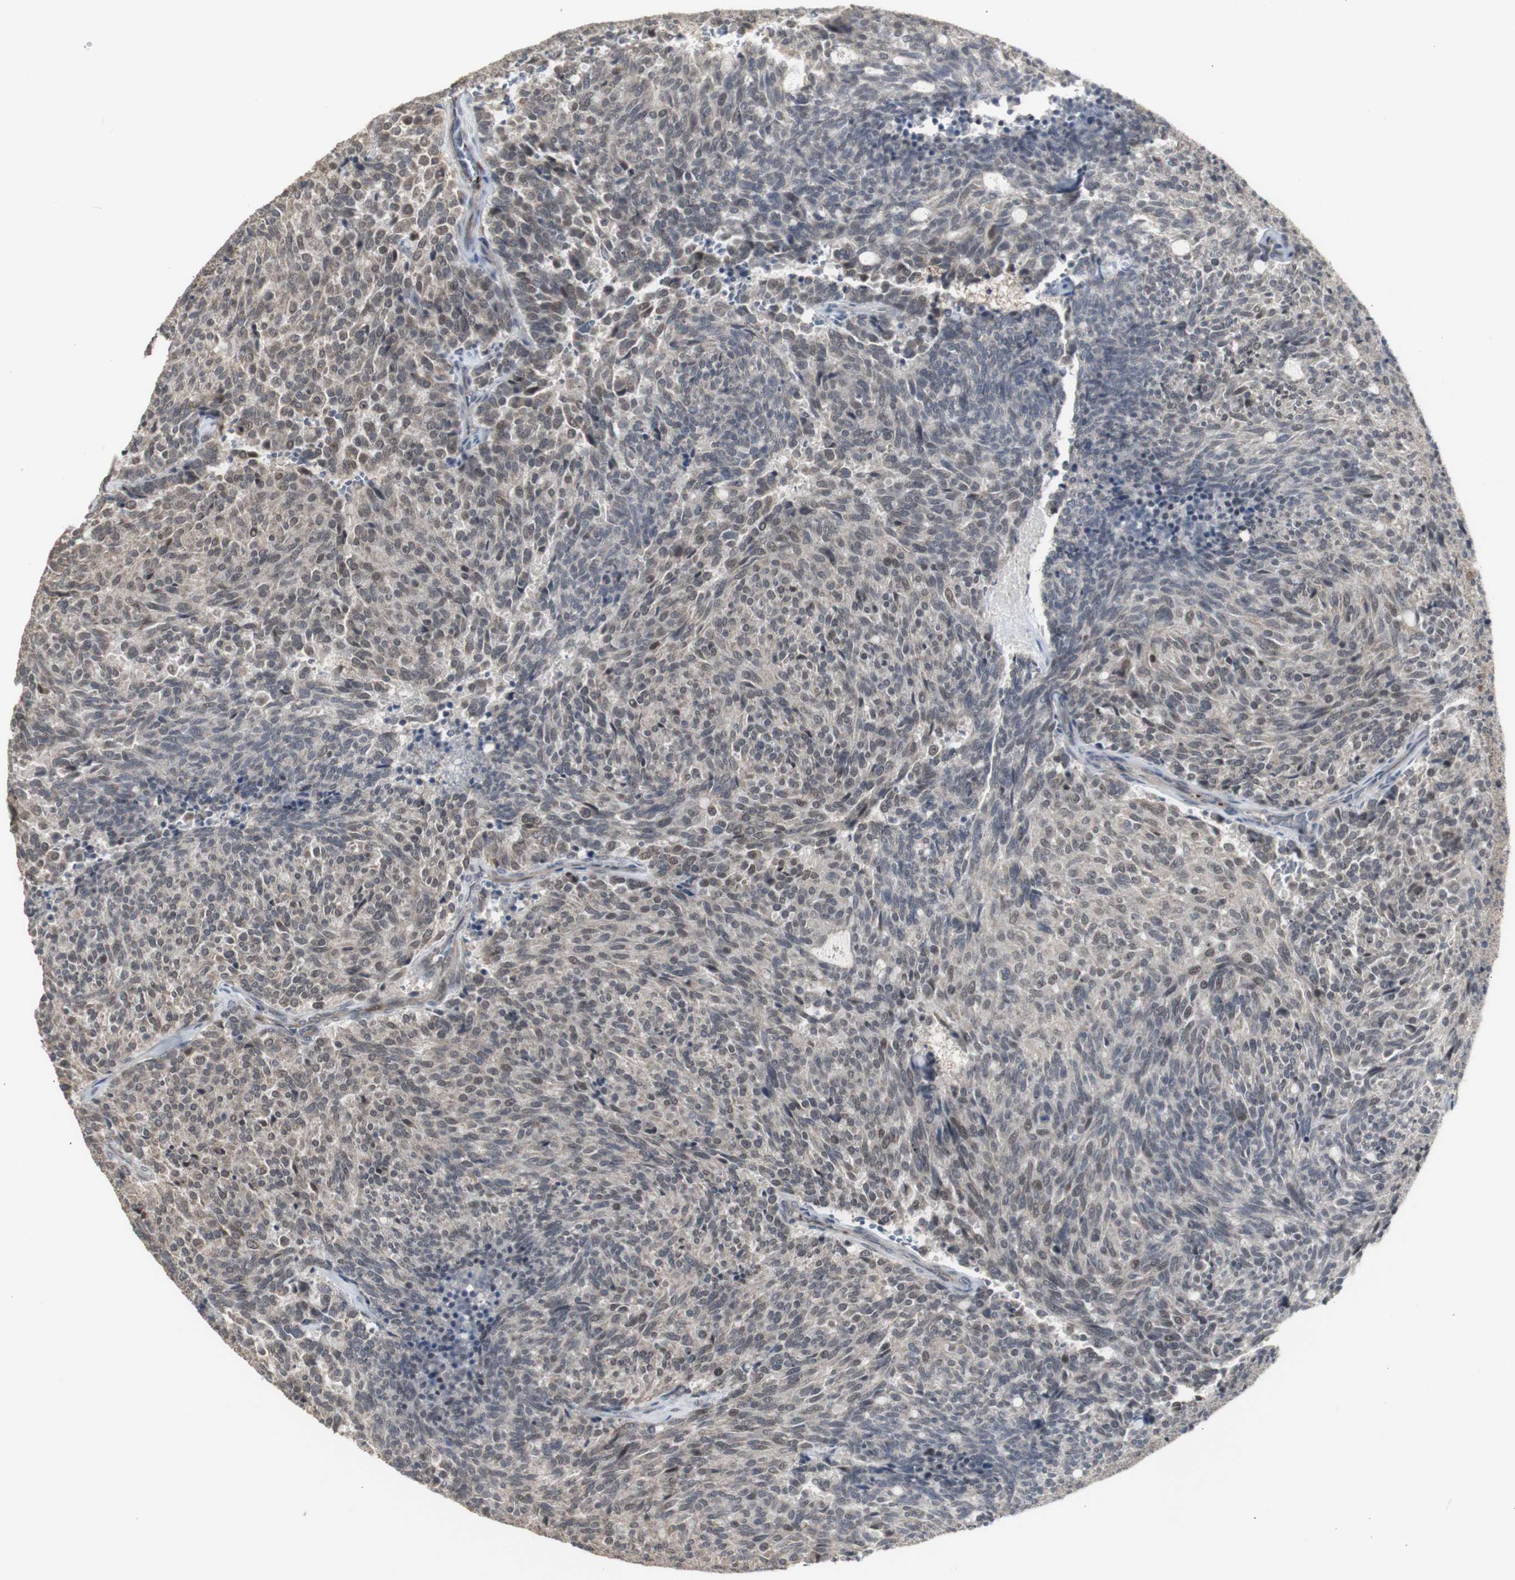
{"staining": {"intensity": "weak", "quantity": ">75%", "location": "cytoplasmic/membranous"}, "tissue": "carcinoid", "cell_type": "Tumor cells", "image_type": "cancer", "snomed": [{"axis": "morphology", "description": "Carcinoid, malignant, NOS"}, {"axis": "topography", "description": "Pancreas"}], "caption": "Human malignant carcinoid stained for a protein (brown) exhibits weak cytoplasmic/membranous positive expression in approximately >75% of tumor cells.", "gene": "ALOX12", "patient": {"sex": "female", "age": 54}}